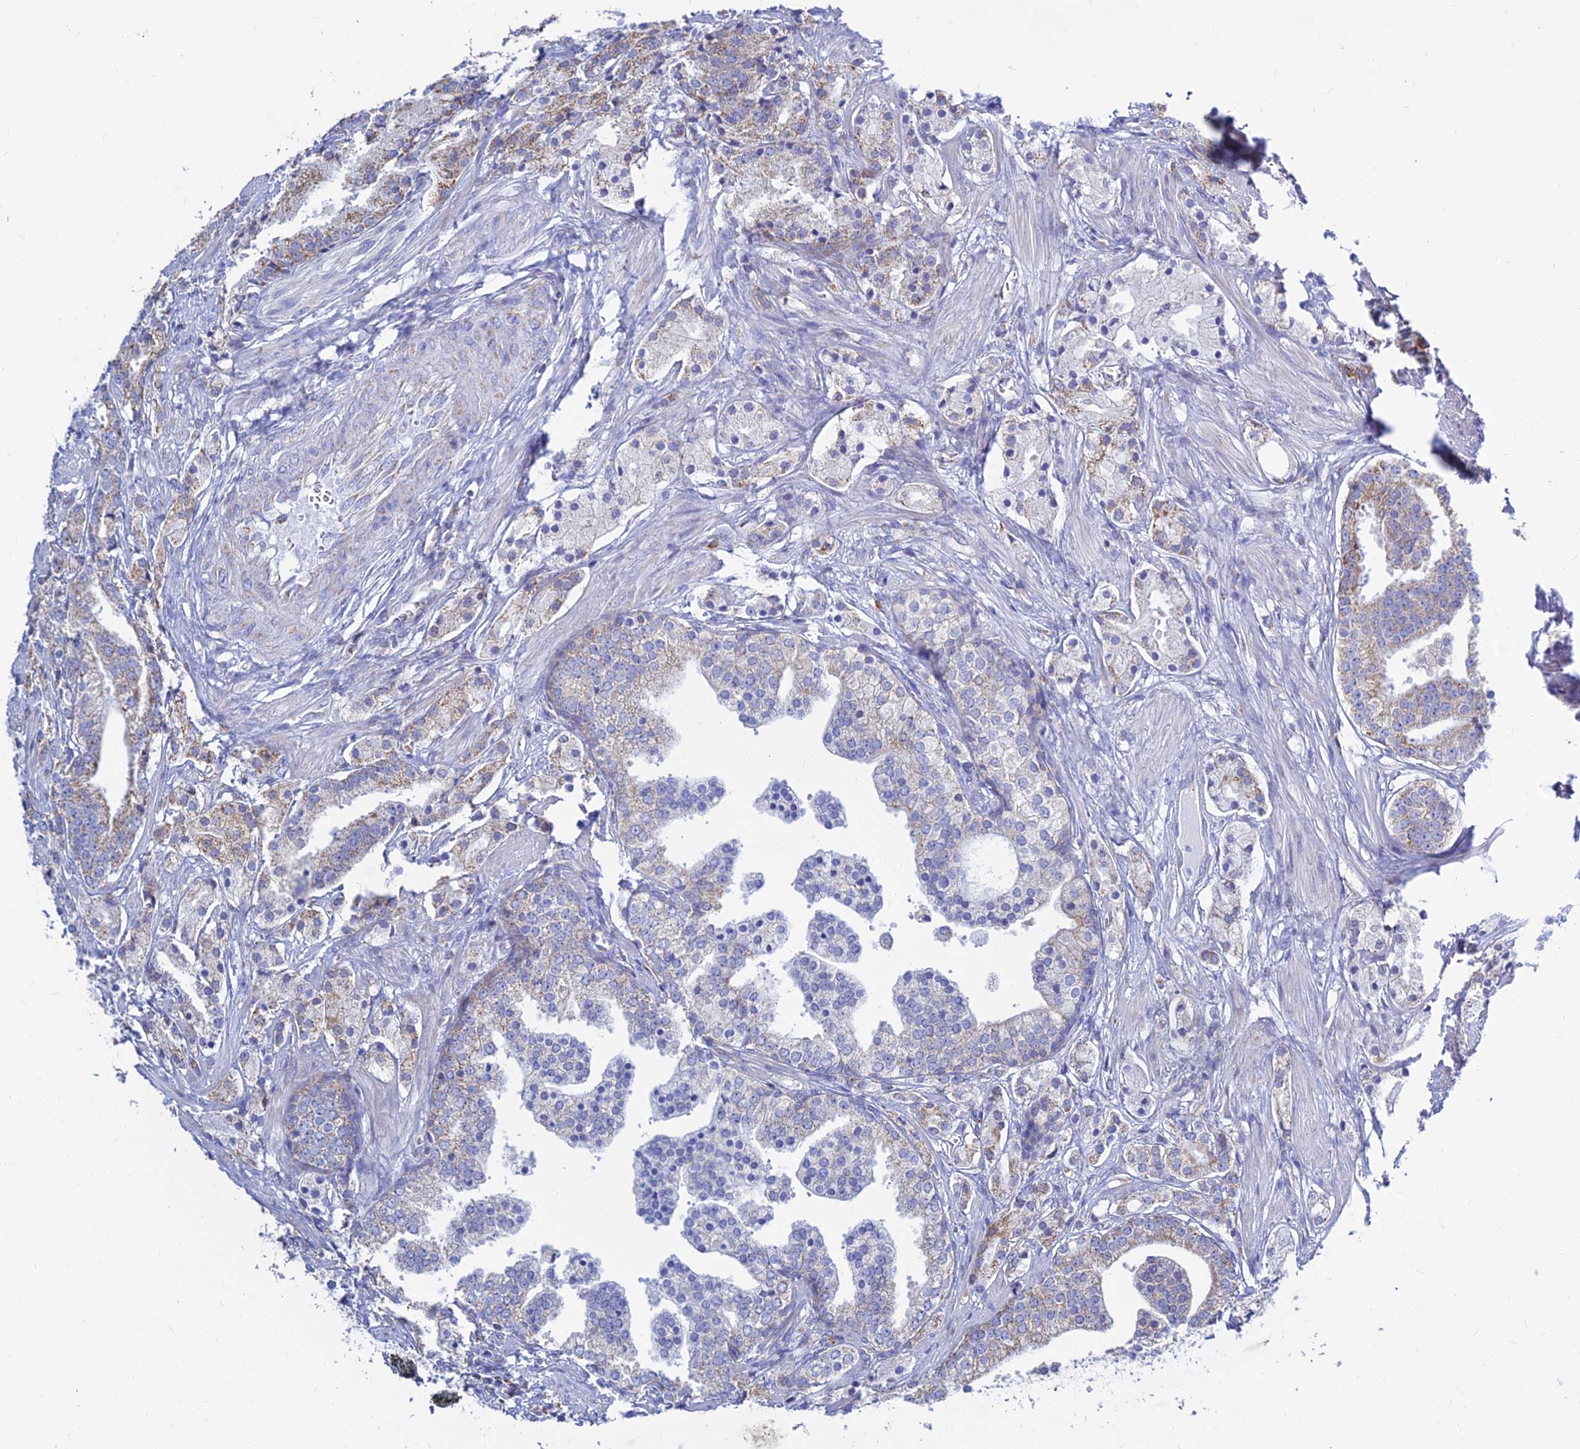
{"staining": {"intensity": "weak", "quantity": "25%-75%", "location": "cytoplasmic/membranous"}, "tissue": "prostate cancer", "cell_type": "Tumor cells", "image_type": "cancer", "snomed": [{"axis": "morphology", "description": "Adenocarcinoma, High grade"}, {"axis": "topography", "description": "Prostate"}], "caption": "A micrograph of prostate cancer (high-grade adenocarcinoma) stained for a protein reveals weak cytoplasmic/membranous brown staining in tumor cells.", "gene": "MGST1", "patient": {"sex": "male", "age": 50}}